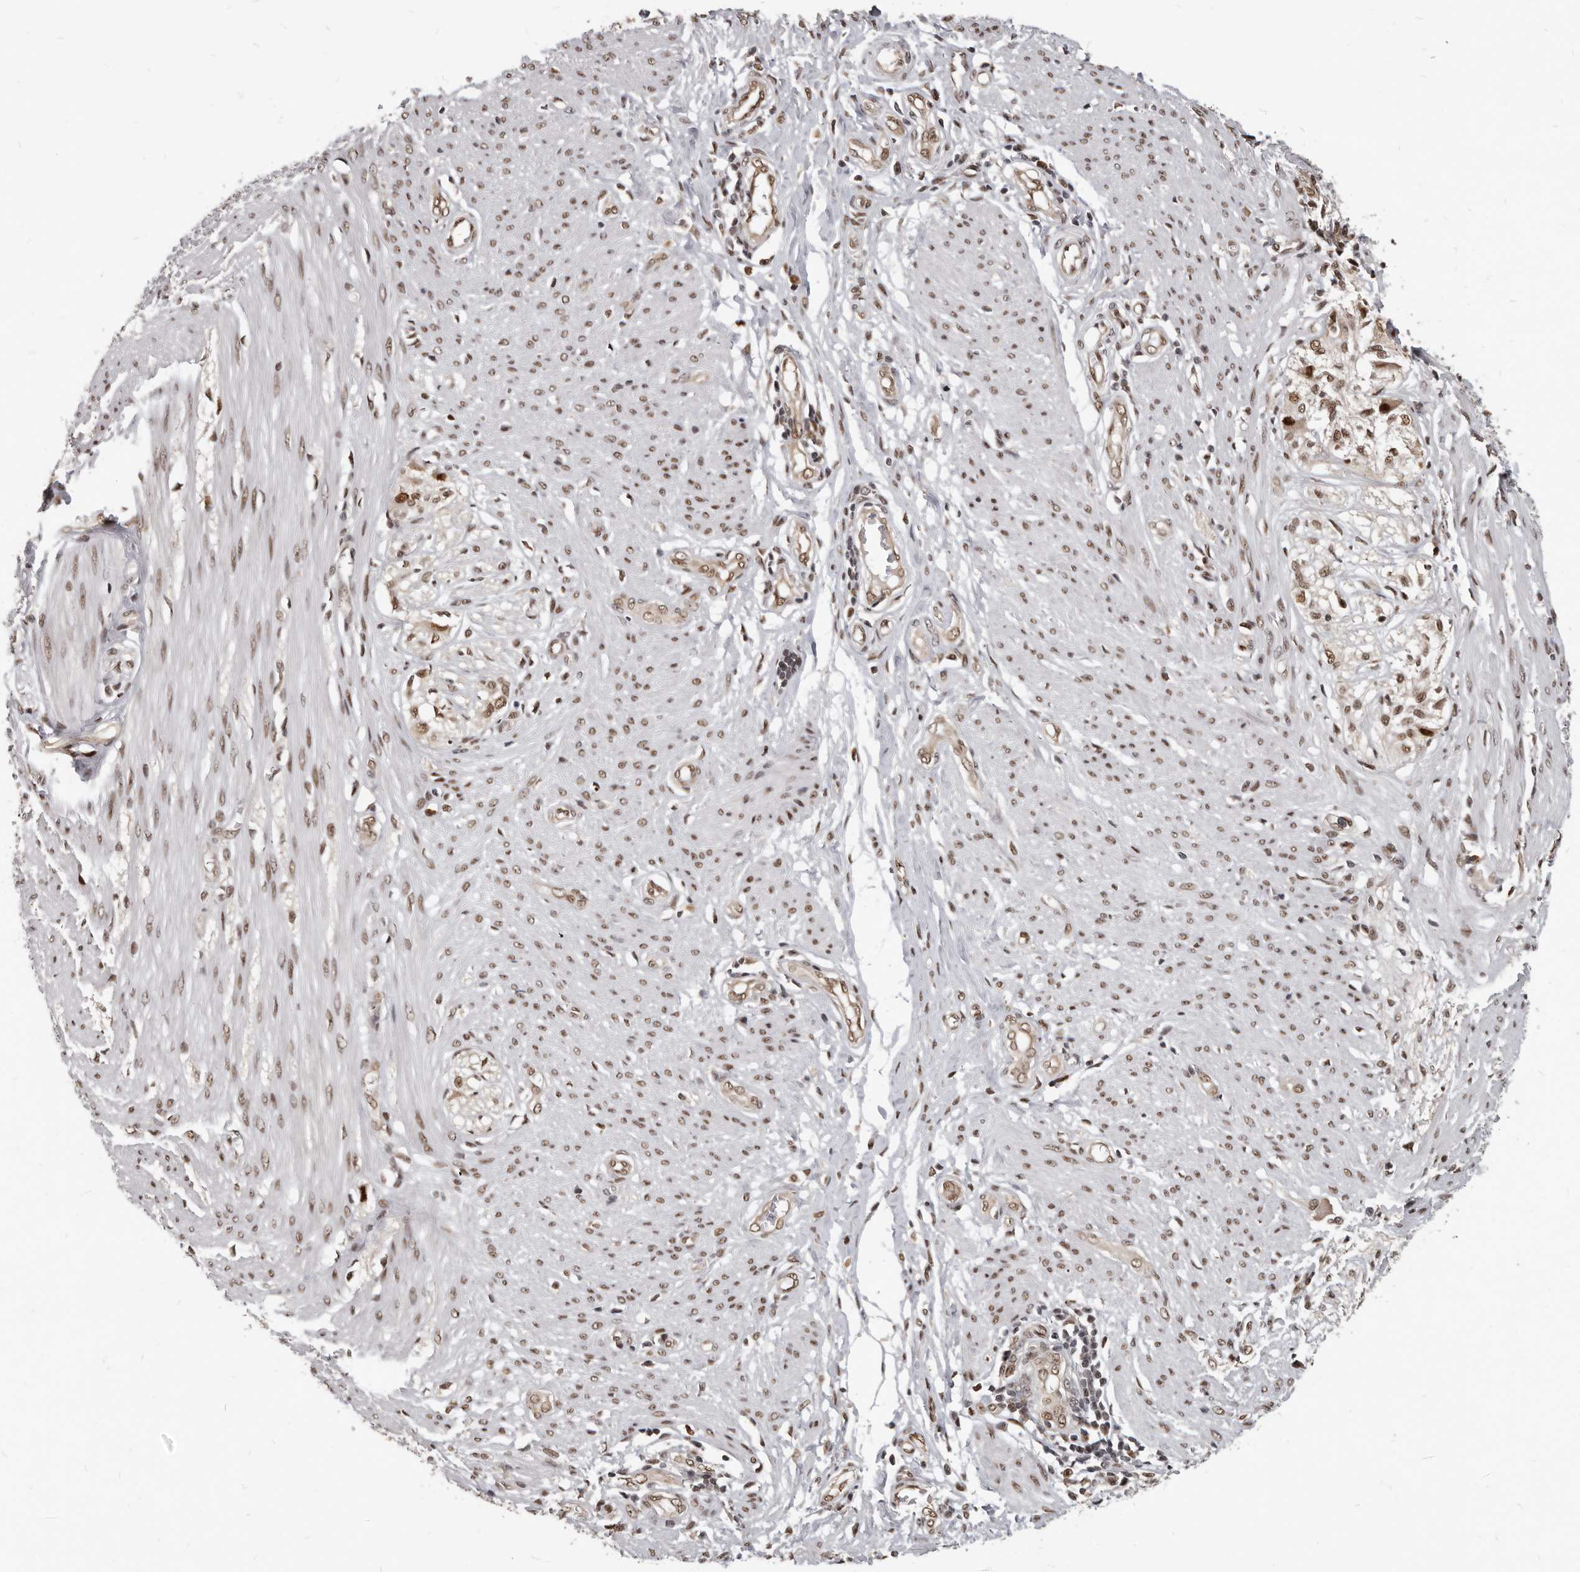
{"staining": {"intensity": "weak", "quantity": ">75%", "location": "nuclear"}, "tissue": "smooth muscle", "cell_type": "Smooth muscle cells", "image_type": "normal", "snomed": [{"axis": "morphology", "description": "Normal tissue, NOS"}, {"axis": "morphology", "description": "Adenocarcinoma, NOS"}, {"axis": "topography", "description": "Colon"}, {"axis": "topography", "description": "Peripheral nerve tissue"}], "caption": "An immunohistochemistry (IHC) histopathology image of unremarkable tissue is shown. Protein staining in brown highlights weak nuclear positivity in smooth muscle within smooth muscle cells. The staining was performed using DAB, with brown indicating positive protein expression. Nuclei are stained blue with hematoxylin.", "gene": "ATF5", "patient": {"sex": "male", "age": 14}}